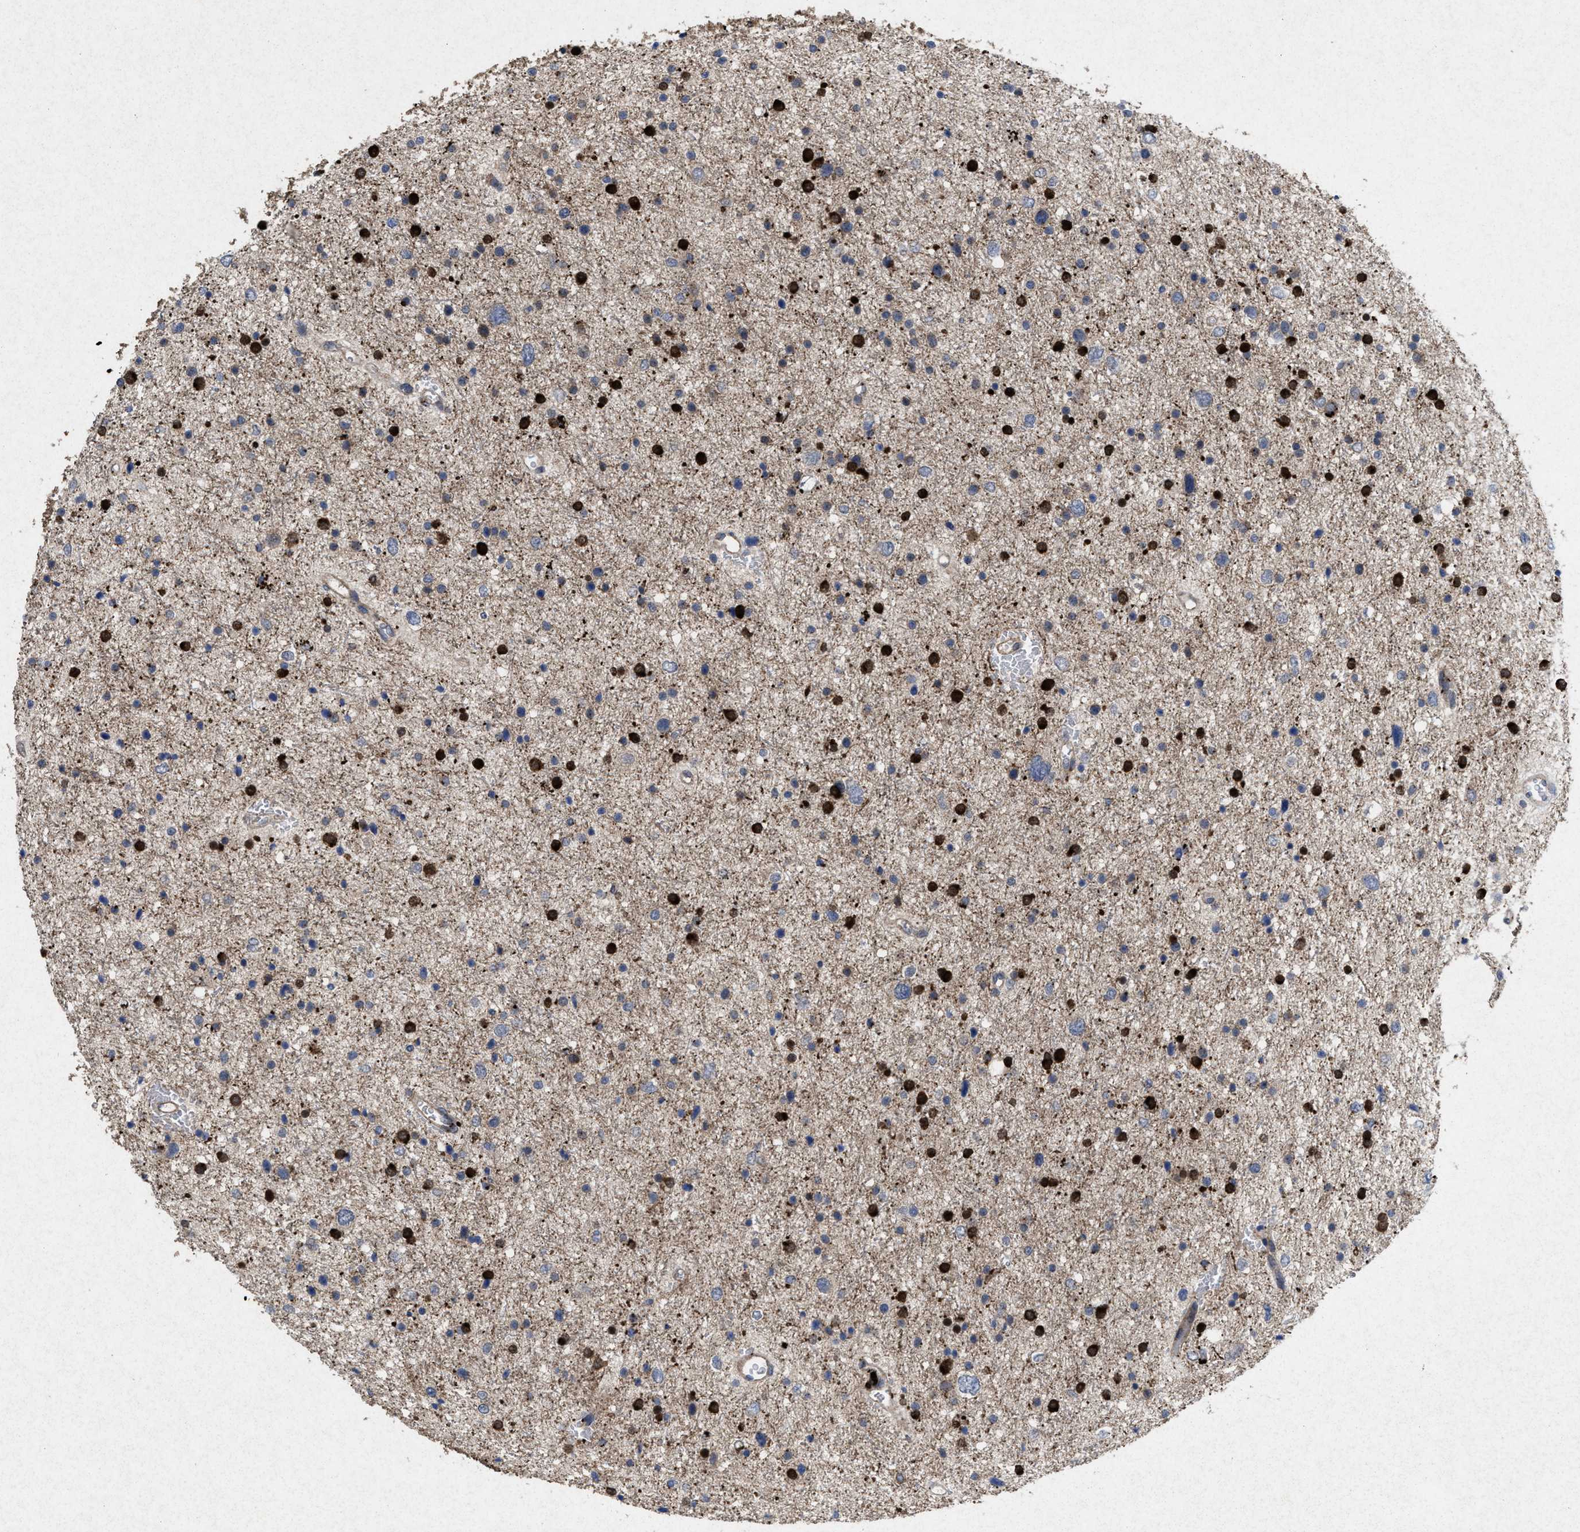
{"staining": {"intensity": "strong", "quantity": "25%-75%", "location": "cytoplasmic/membranous"}, "tissue": "glioma", "cell_type": "Tumor cells", "image_type": "cancer", "snomed": [{"axis": "morphology", "description": "Glioma, malignant, Low grade"}, {"axis": "topography", "description": "Brain"}], "caption": "Immunohistochemical staining of human malignant low-grade glioma reveals high levels of strong cytoplasmic/membranous protein expression in approximately 25%-75% of tumor cells. The staining was performed using DAB (3,3'-diaminobenzidine), with brown indicating positive protein expression. Nuclei are stained blue with hematoxylin.", "gene": "MSI2", "patient": {"sex": "female", "age": 37}}